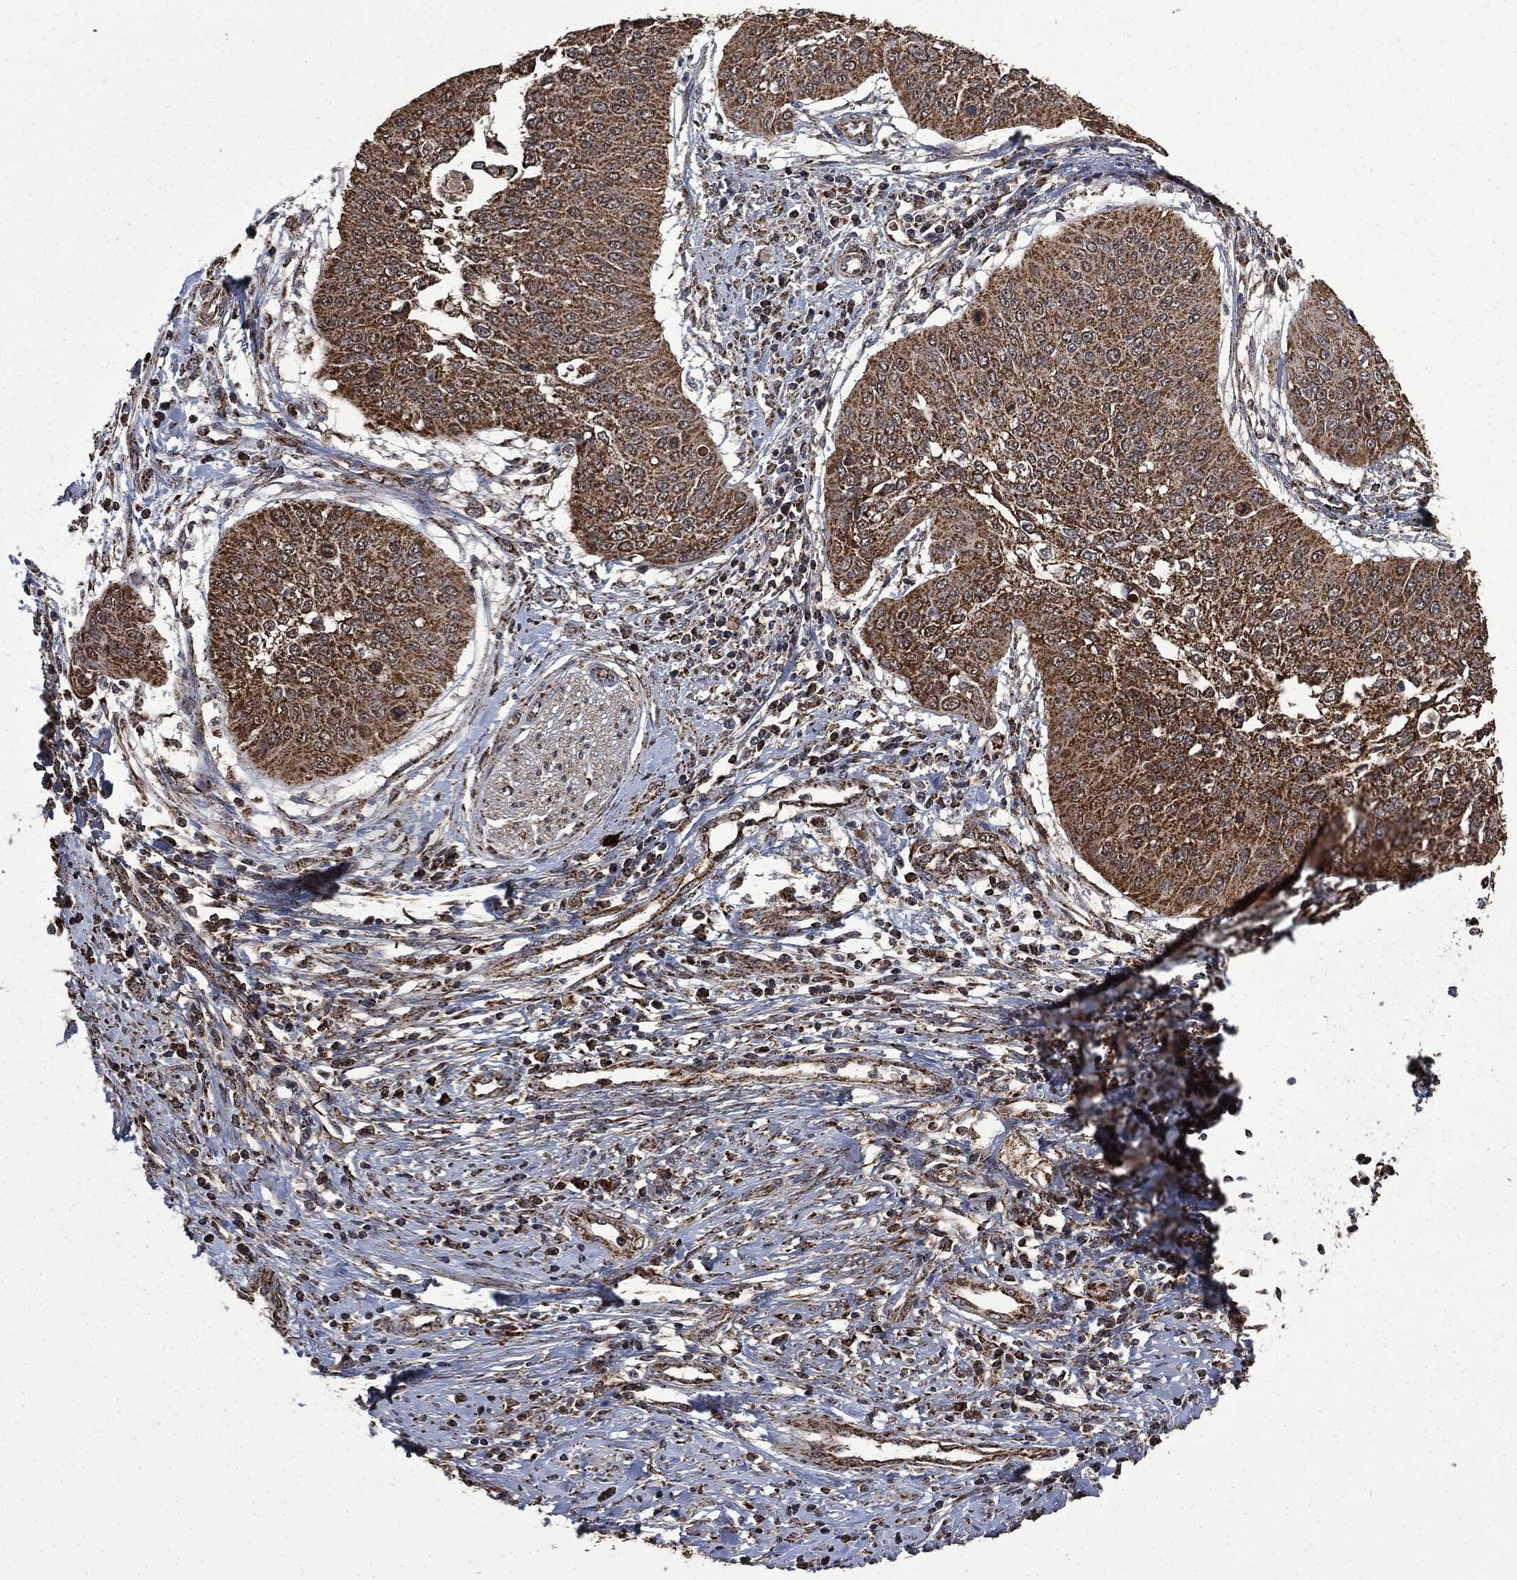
{"staining": {"intensity": "moderate", "quantity": "25%-75%", "location": "cytoplasmic/membranous,nuclear"}, "tissue": "cervical cancer", "cell_type": "Tumor cells", "image_type": "cancer", "snomed": [{"axis": "morphology", "description": "Normal tissue, NOS"}, {"axis": "morphology", "description": "Squamous cell carcinoma, NOS"}, {"axis": "topography", "description": "Cervix"}], "caption": "This micrograph demonstrates immunohistochemistry (IHC) staining of human squamous cell carcinoma (cervical), with medium moderate cytoplasmic/membranous and nuclear expression in about 25%-75% of tumor cells.", "gene": "LIG3", "patient": {"sex": "female", "age": 39}}